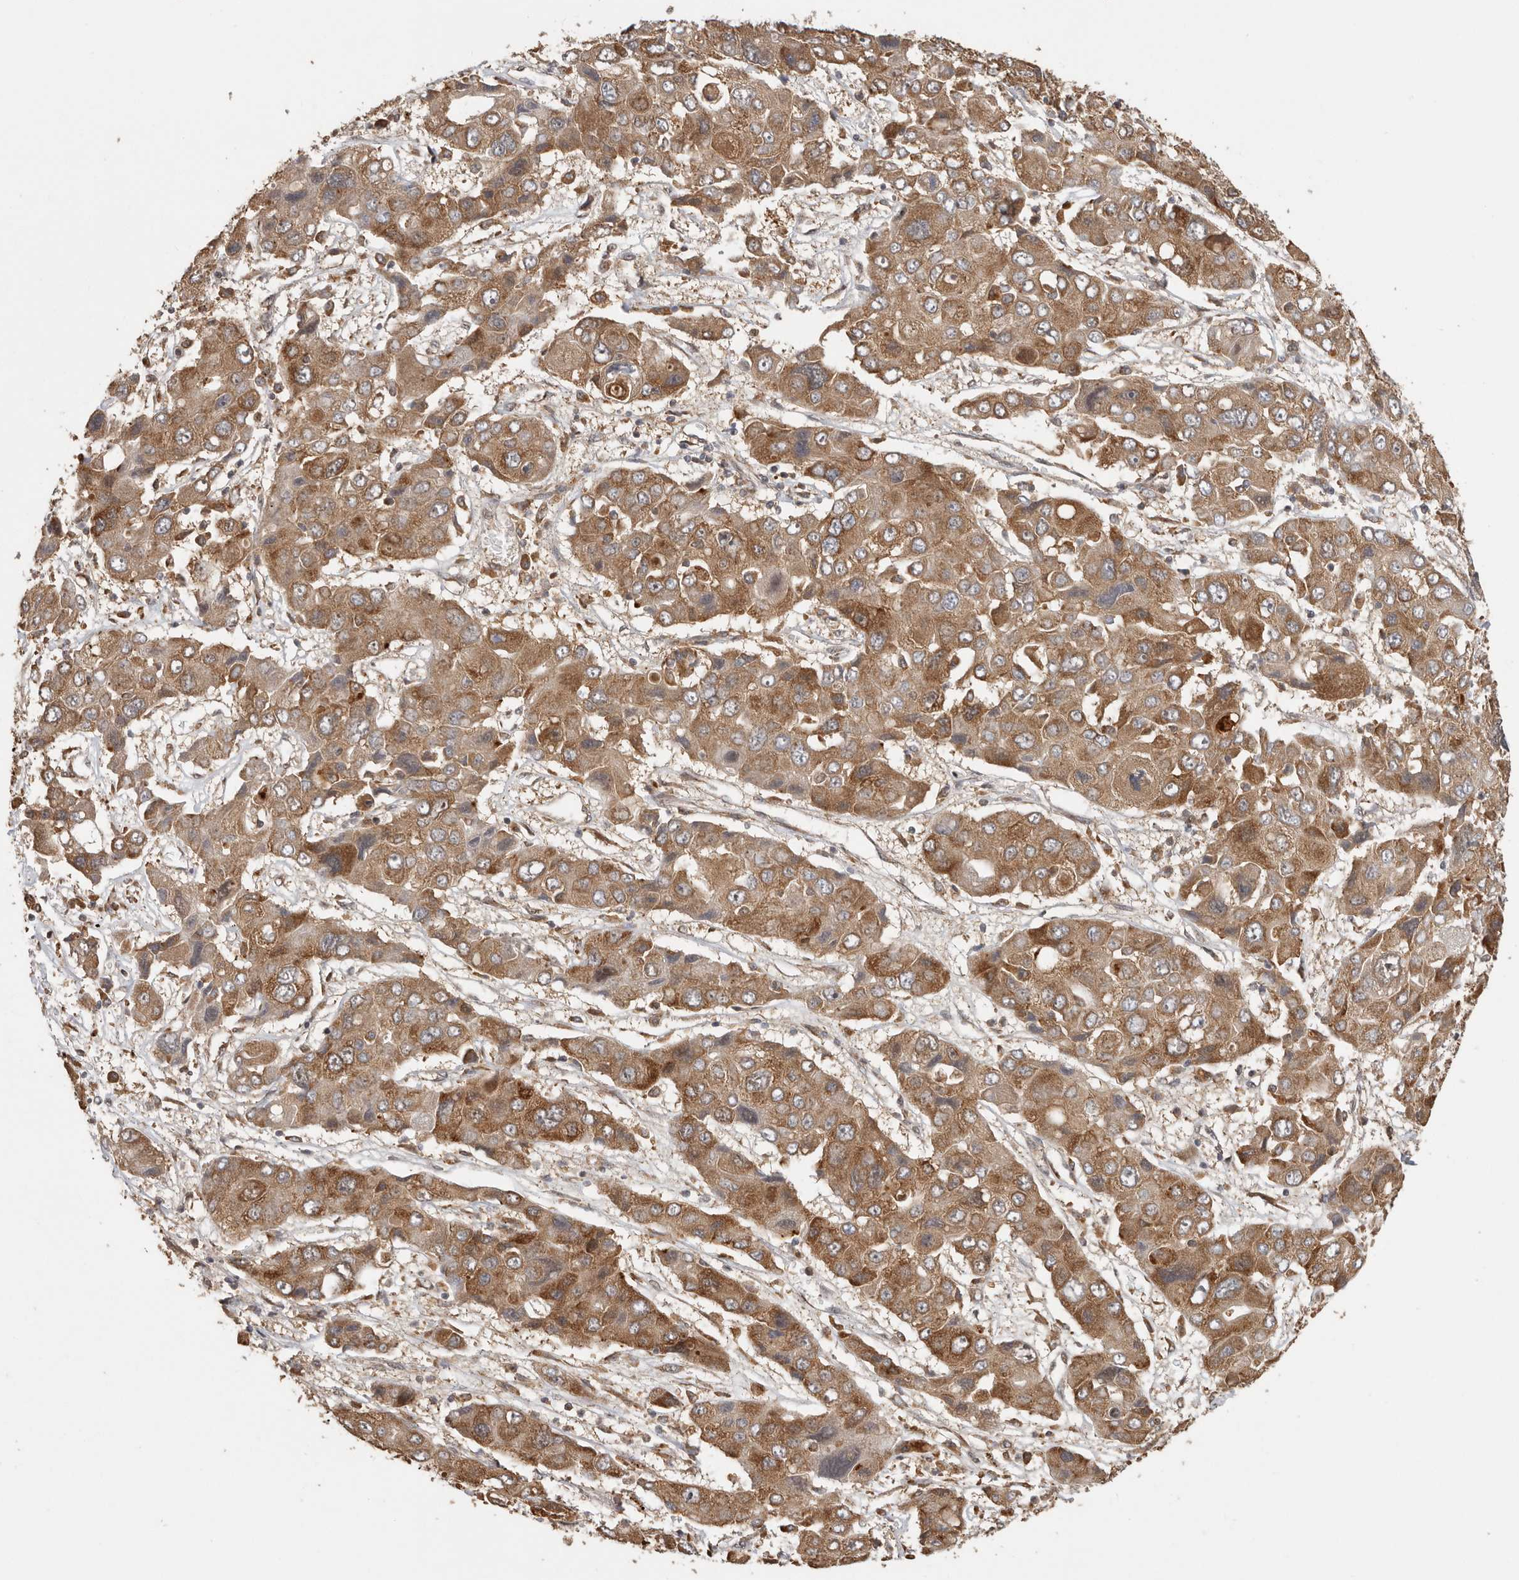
{"staining": {"intensity": "moderate", "quantity": ">75%", "location": "cytoplasmic/membranous"}, "tissue": "liver cancer", "cell_type": "Tumor cells", "image_type": "cancer", "snomed": [{"axis": "morphology", "description": "Cholangiocarcinoma"}, {"axis": "topography", "description": "Liver"}], "caption": "DAB (3,3'-diaminobenzidine) immunohistochemical staining of cholangiocarcinoma (liver) reveals moderate cytoplasmic/membranous protein positivity in approximately >75% of tumor cells. (DAB = brown stain, brightfield microscopy at high magnification).", "gene": "CCT8", "patient": {"sex": "male", "age": 67}}